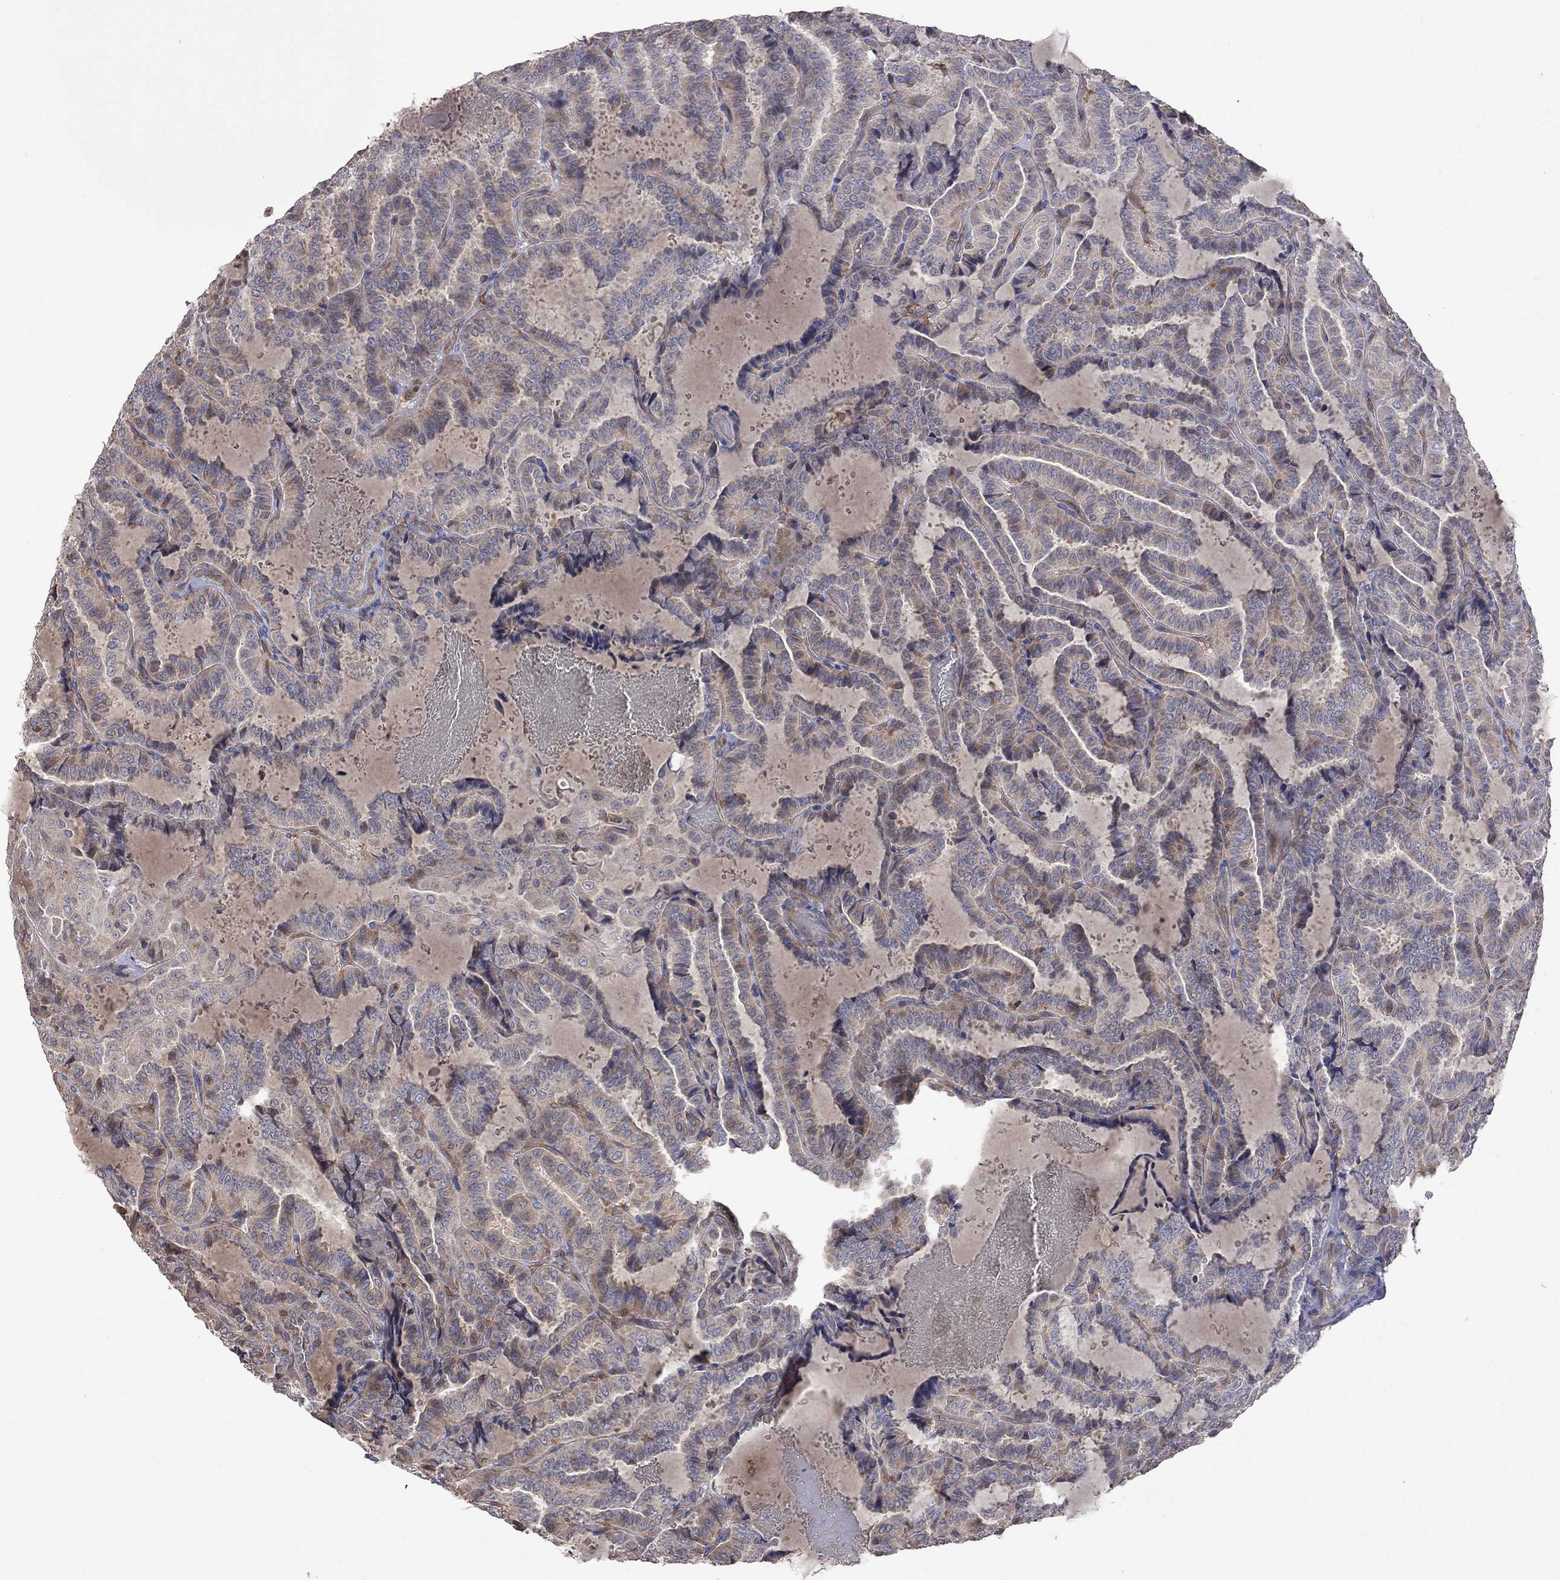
{"staining": {"intensity": "weak", "quantity": "25%-75%", "location": "cytoplasmic/membranous"}, "tissue": "thyroid cancer", "cell_type": "Tumor cells", "image_type": "cancer", "snomed": [{"axis": "morphology", "description": "Papillary adenocarcinoma, NOS"}, {"axis": "topography", "description": "Thyroid gland"}], "caption": "Thyroid cancer (papillary adenocarcinoma) stained with immunohistochemistry displays weak cytoplasmic/membranous staining in about 25%-75% of tumor cells. (DAB IHC, brown staining for protein, blue staining for nuclei).", "gene": "ABI3", "patient": {"sex": "female", "age": 39}}